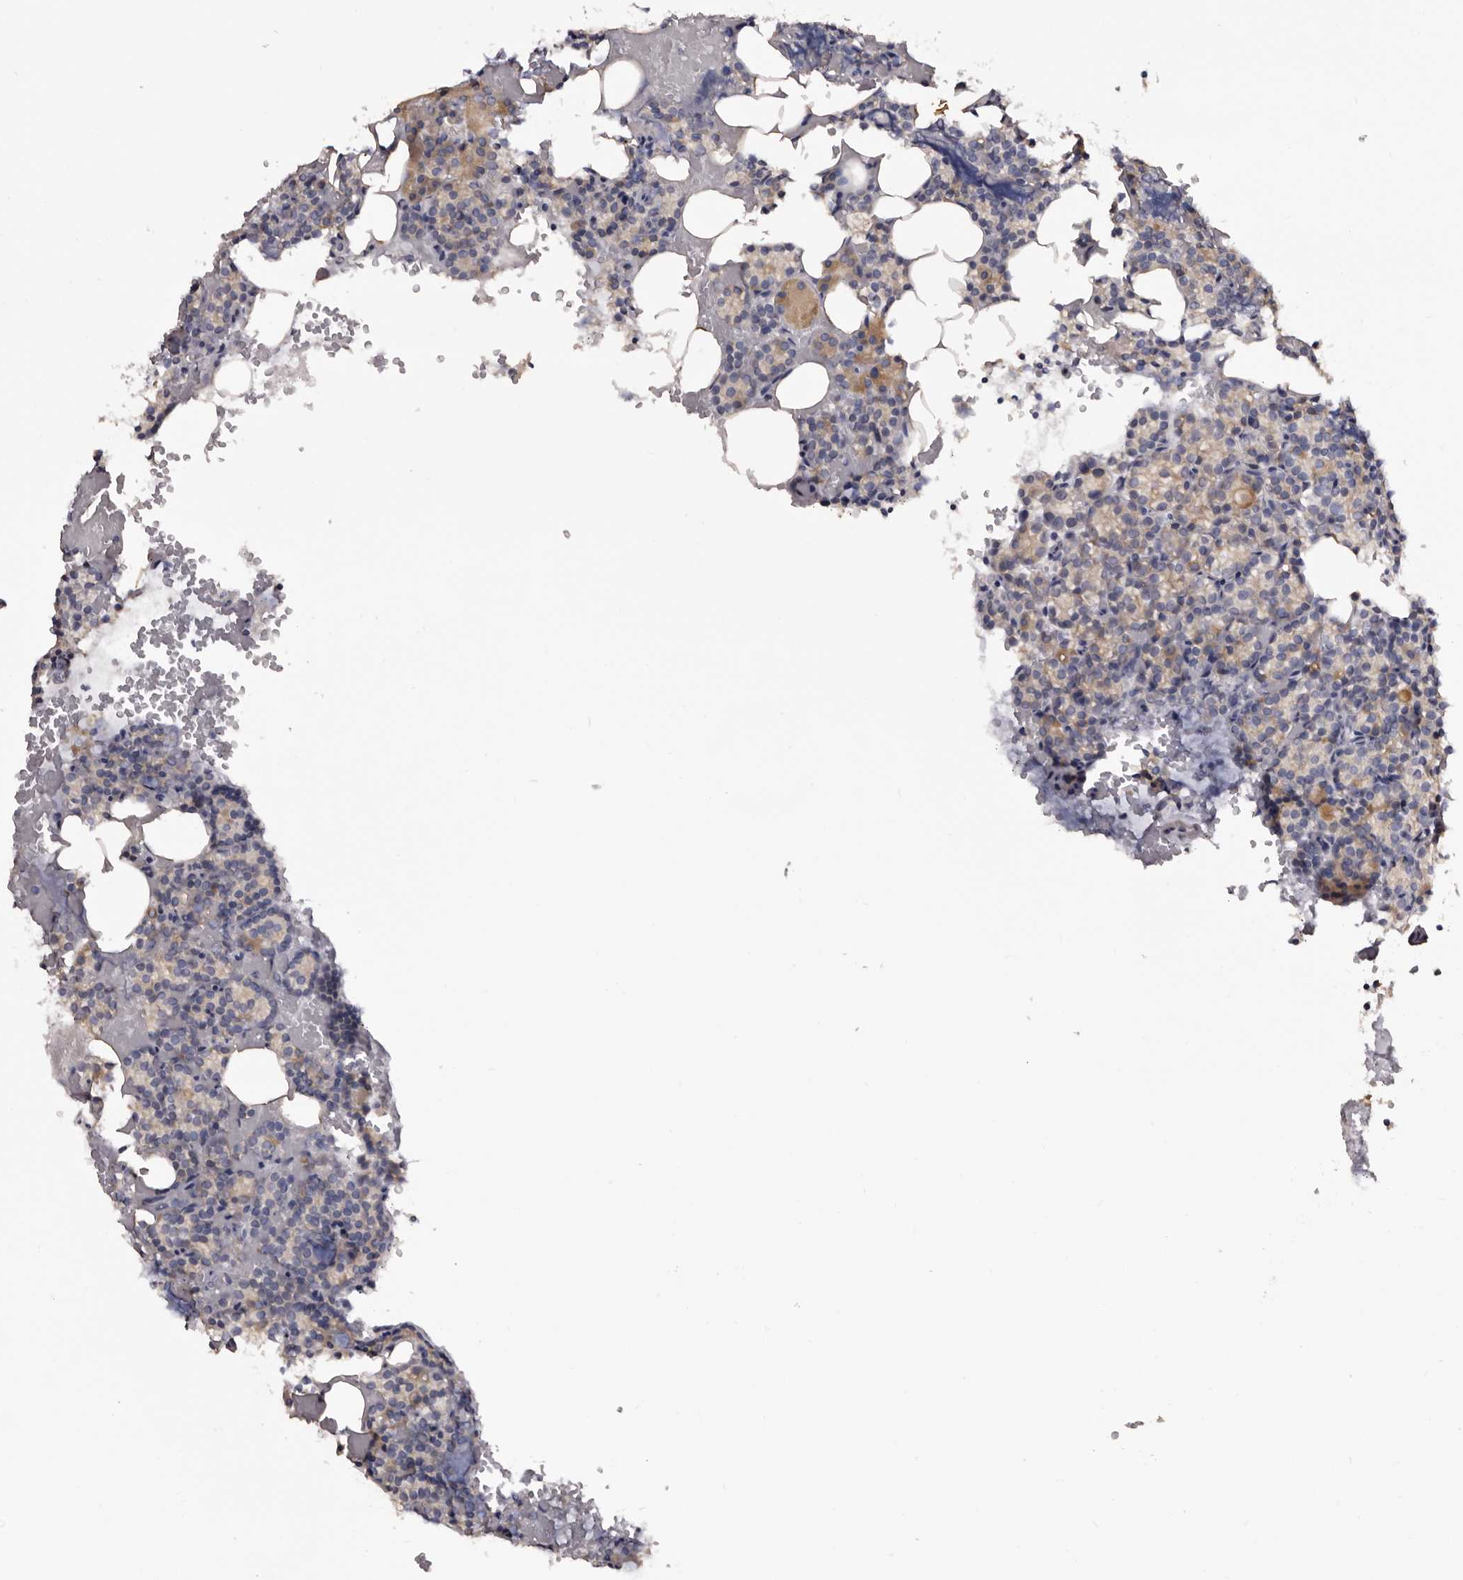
{"staining": {"intensity": "weak", "quantity": "25%-75%", "location": "cytoplasmic/membranous"}, "tissue": "parathyroid gland", "cell_type": "Glandular cells", "image_type": "normal", "snomed": [{"axis": "morphology", "description": "Normal tissue, NOS"}, {"axis": "topography", "description": "Parathyroid gland"}], "caption": "Unremarkable parathyroid gland exhibits weak cytoplasmic/membranous expression in approximately 25%-75% of glandular cells.", "gene": "CASQ1", "patient": {"sex": "female", "age": 78}}